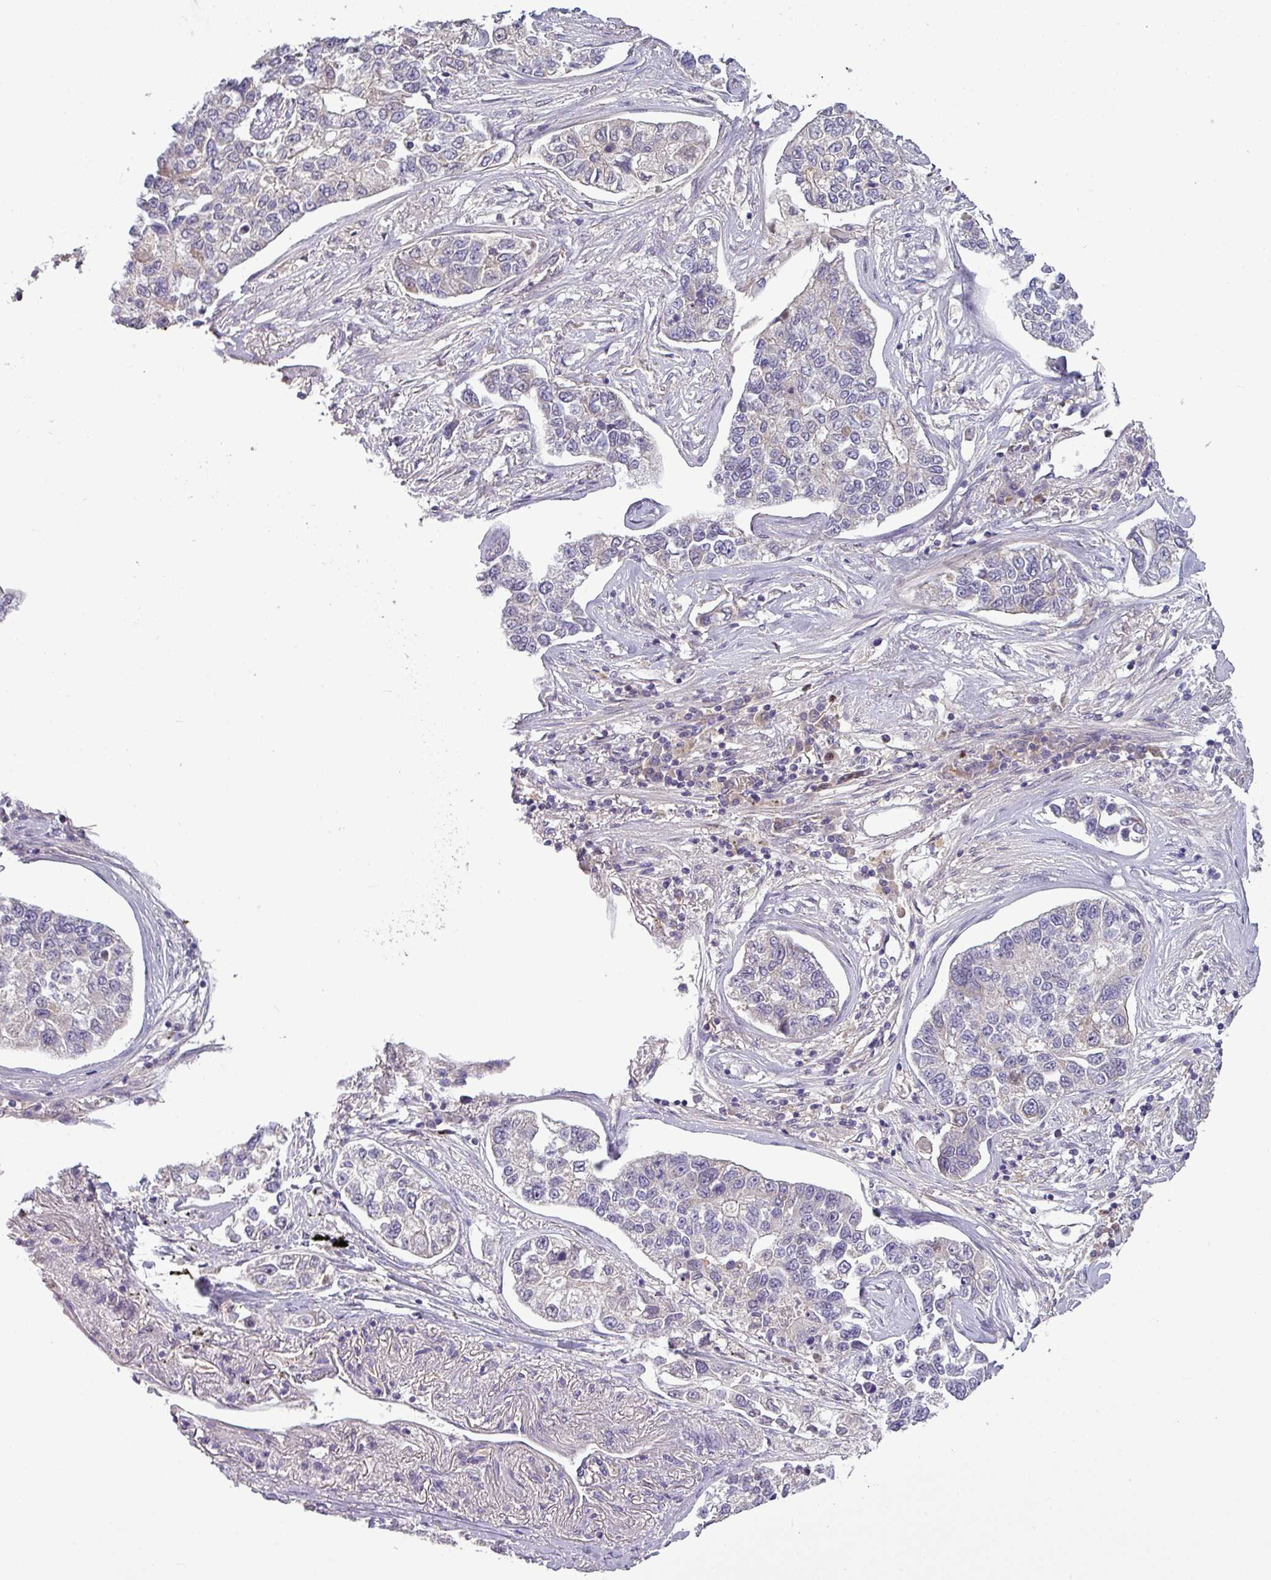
{"staining": {"intensity": "negative", "quantity": "none", "location": "none"}, "tissue": "lung cancer", "cell_type": "Tumor cells", "image_type": "cancer", "snomed": [{"axis": "morphology", "description": "Adenocarcinoma, NOS"}, {"axis": "topography", "description": "Lung"}], "caption": "Tumor cells are negative for brown protein staining in adenocarcinoma (lung).", "gene": "PAPLN", "patient": {"sex": "male", "age": 49}}